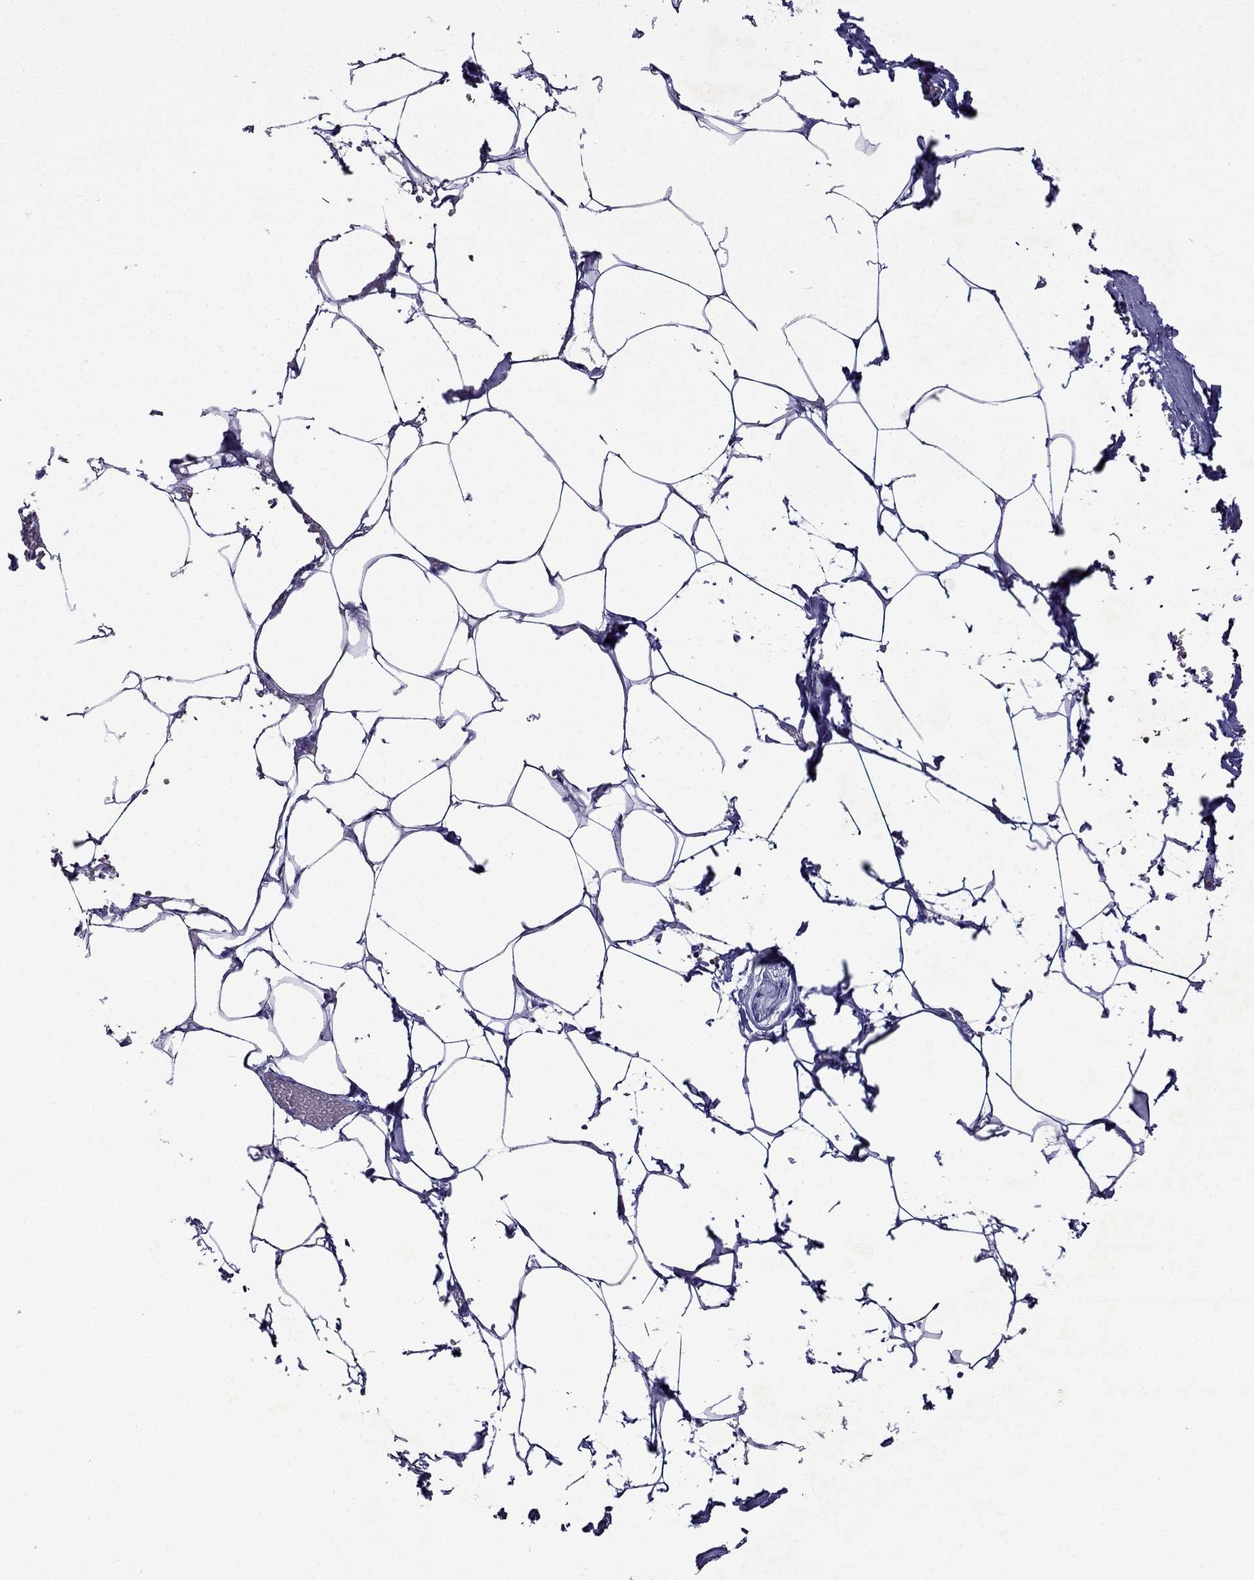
{"staining": {"intensity": "negative", "quantity": "none", "location": "none"}, "tissue": "adipose tissue", "cell_type": "Adipocytes", "image_type": "normal", "snomed": [{"axis": "morphology", "description": "Normal tissue, NOS"}, {"axis": "topography", "description": "Prostate"}, {"axis": "topography", "description": "Peripheral nerve tissue"}], "caption": "The histopathology image shows no staining of adipocytes in unremarkable adipose tissue. (Immunohistochemistry, brightfield microscopy, high magnification).", "gene": "TDRD1", "patient": {"sex": "male", "age": 55}}